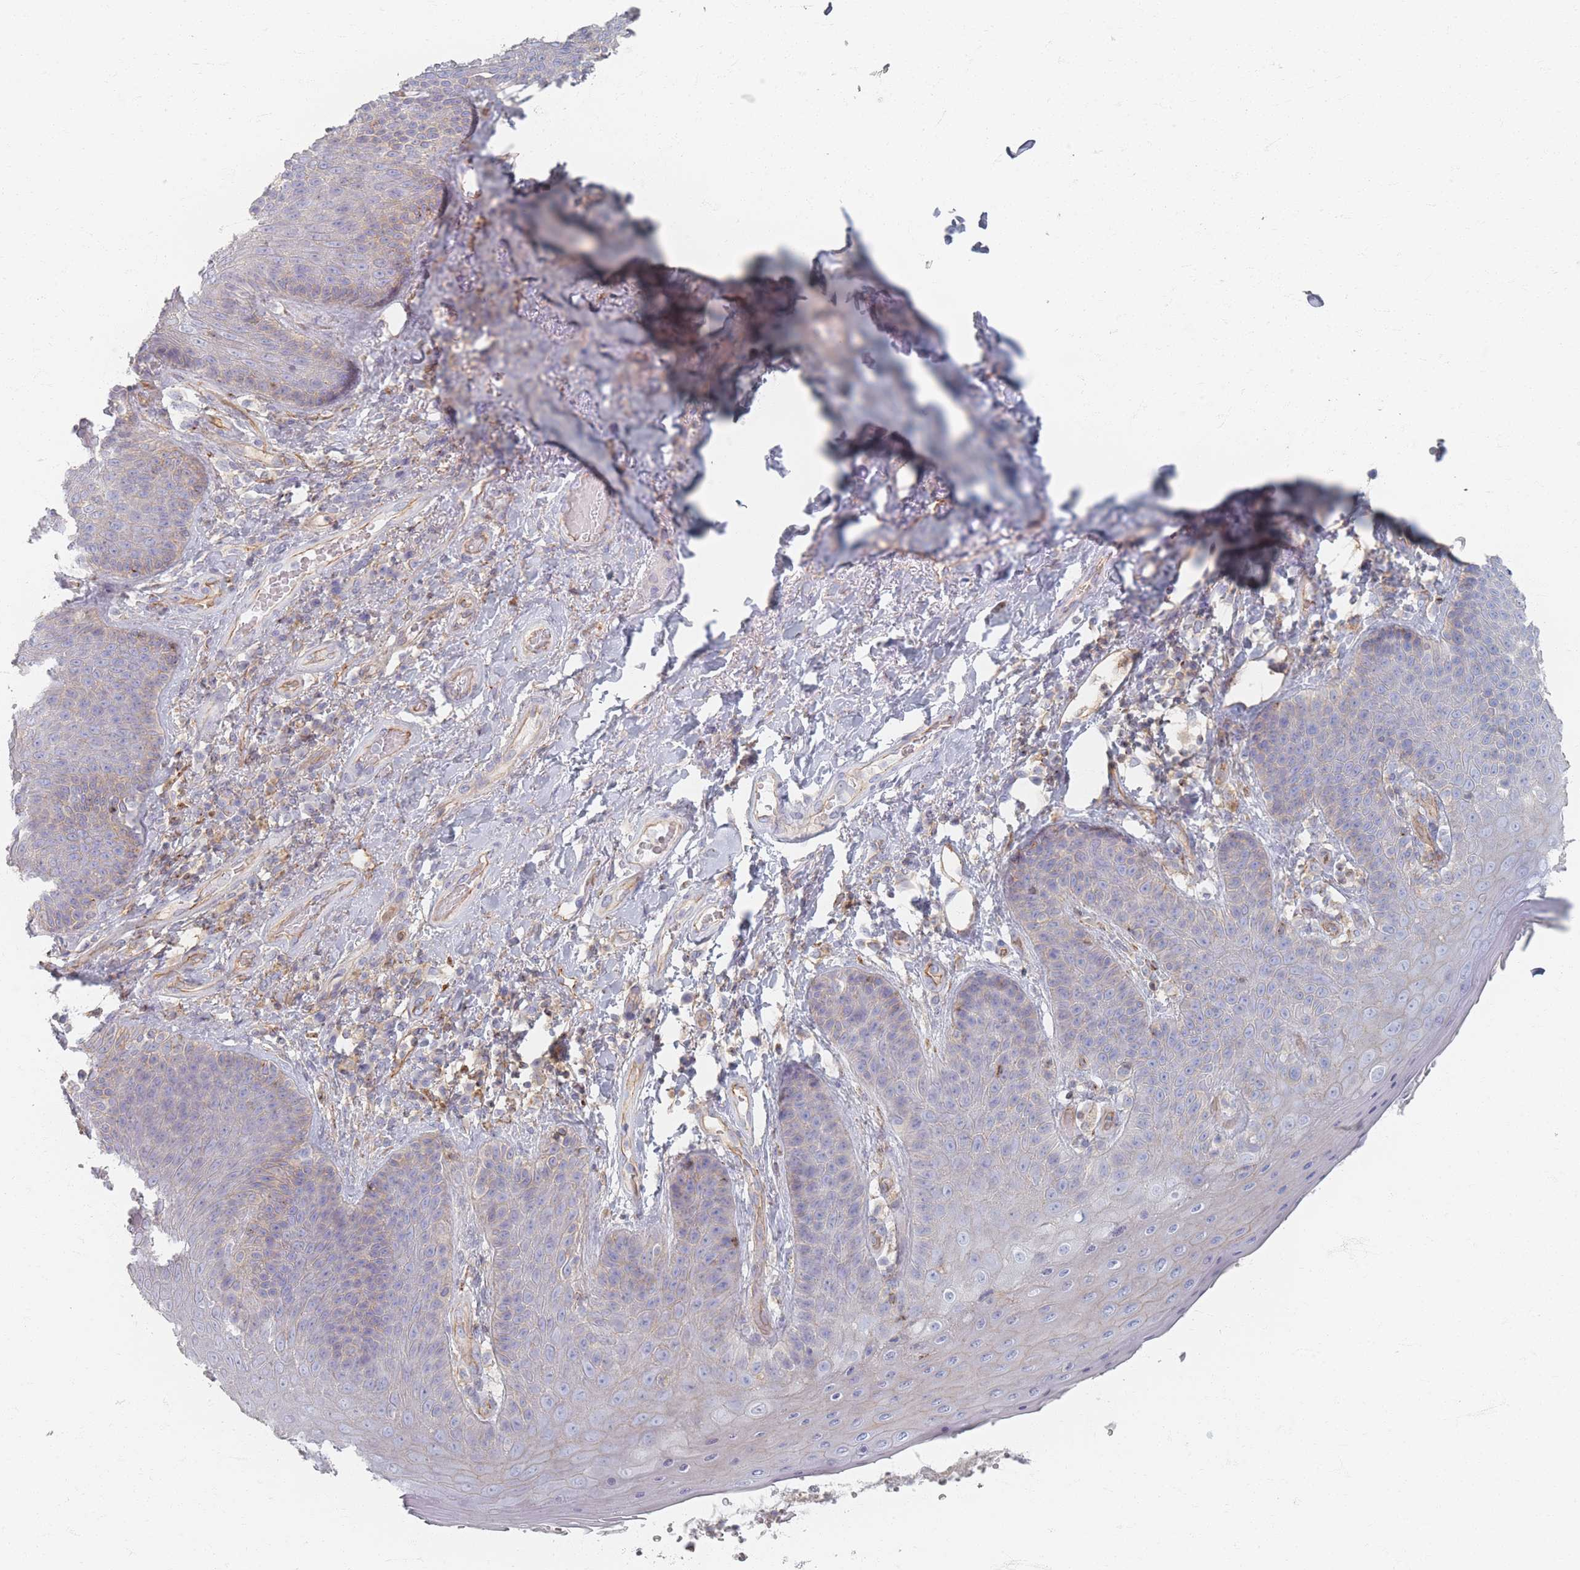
{"staining": {"intensity": "weak", "quantity": "<25%", "location": "cytoplasmic/membranous"}, "tissue": "skin", "cell_type": "Epidermal cells", "image_type": "normal", "snomed": [{"axis": "morphology", "description": "Normal tissue, NOS"}, {"axis": "topography", "description": "Anal"}], "caption": "Histopathology image shows no protein staining in epidermal cells of normal skin.", "gene": "GNB1", "patient": {"sex": "female", "age": 89}}